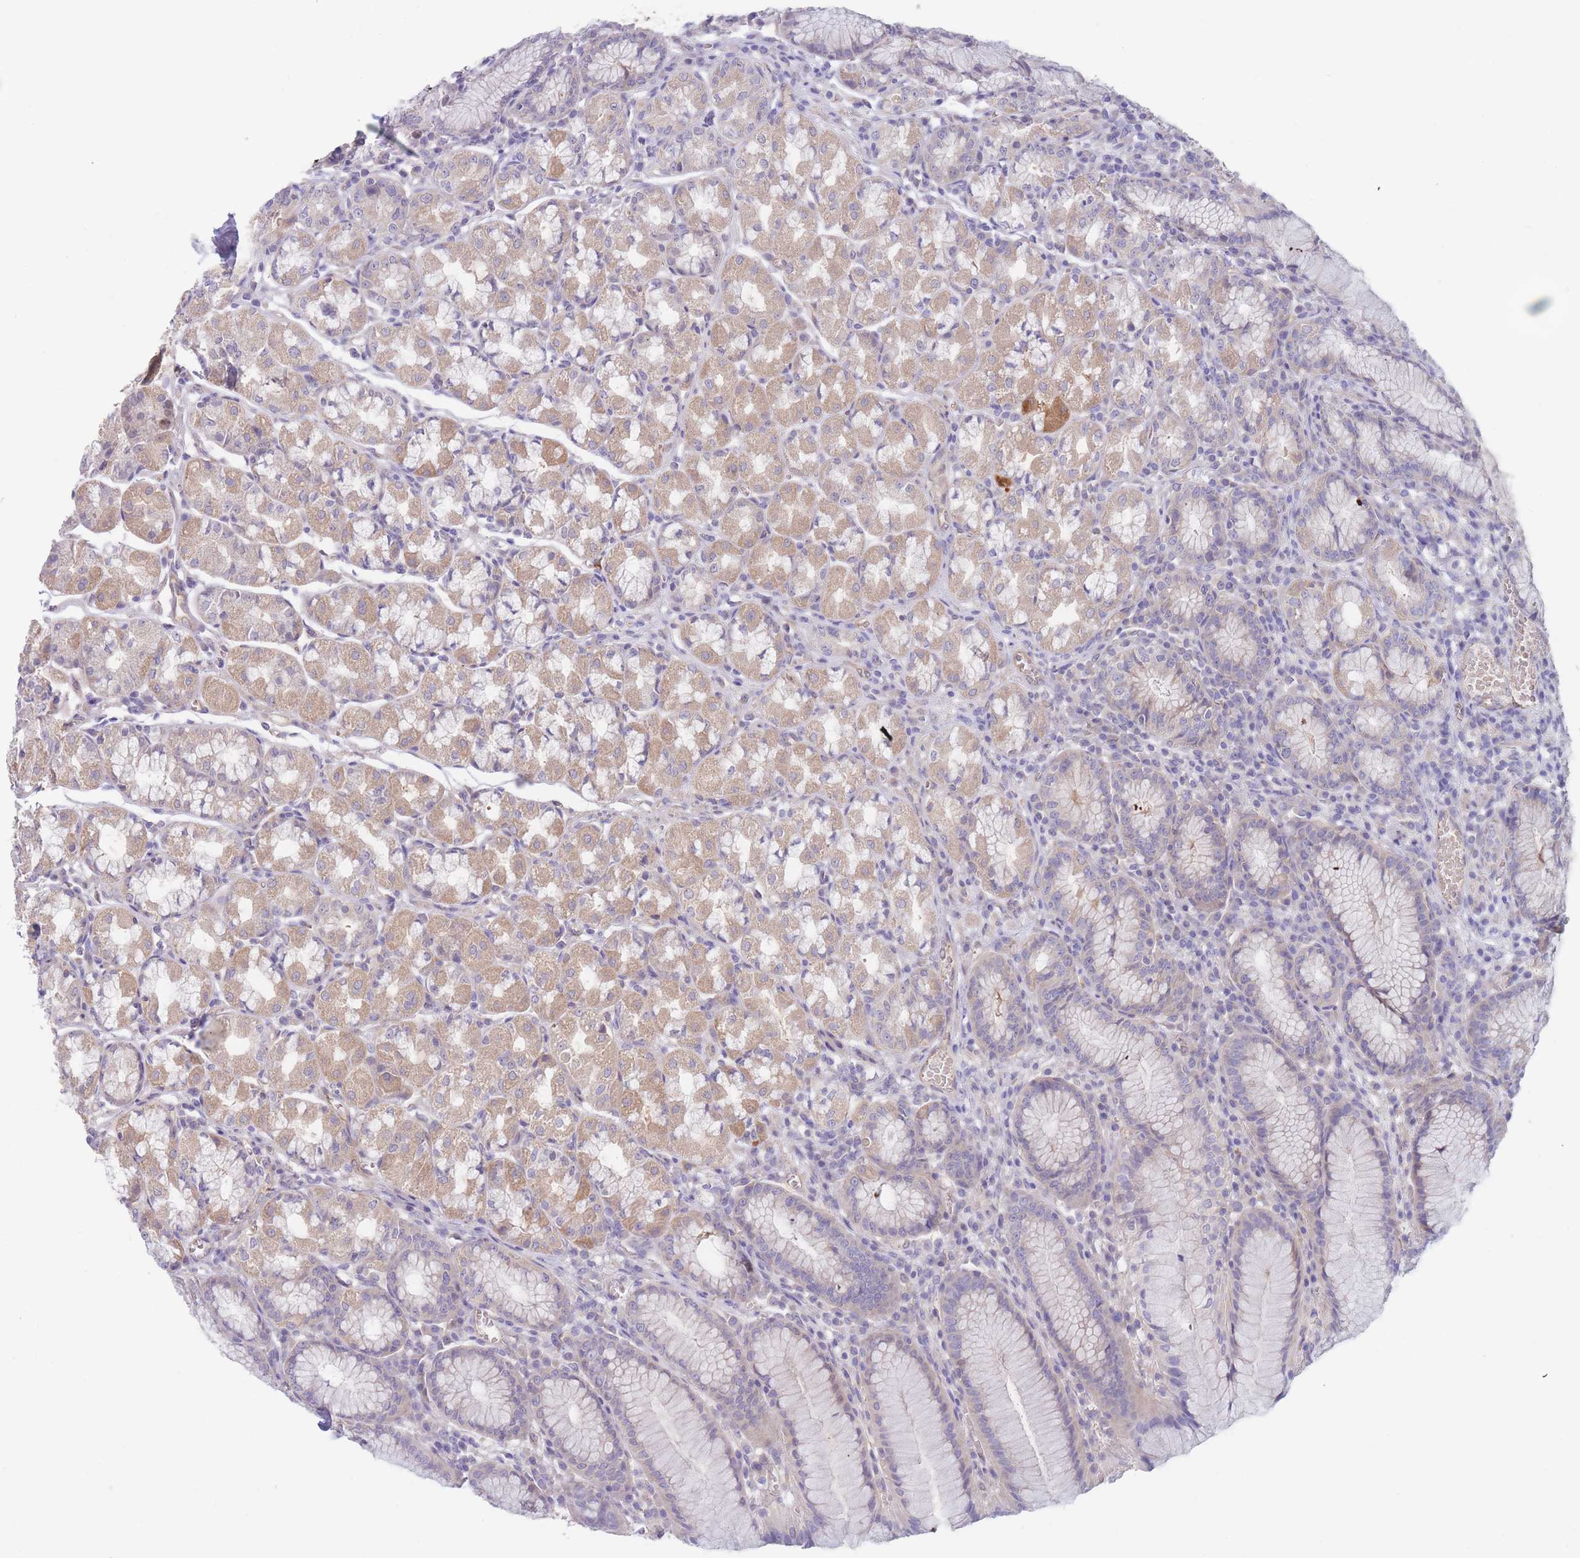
{"staining": {"intensity": "moderate", "quantity": "25%-75%", "location": "cytoplasmic/membranous"}, "tissue": "stomach", "cell_type": "Glandular cells", "image_type": "normal", "snomed": [{"axis": "morphology", "description": "Normal tissue, NOS"}, {"axis": "topography", "description": "Stomach"}], "caption": "Human stomach stained for a protein (brown) reveals moderate cytoplasmic/membranous positive positivity in about 25%-75% of glandular cells.", "gene": "ZNF281", "patient": {"sex": "male", "age": 55}}